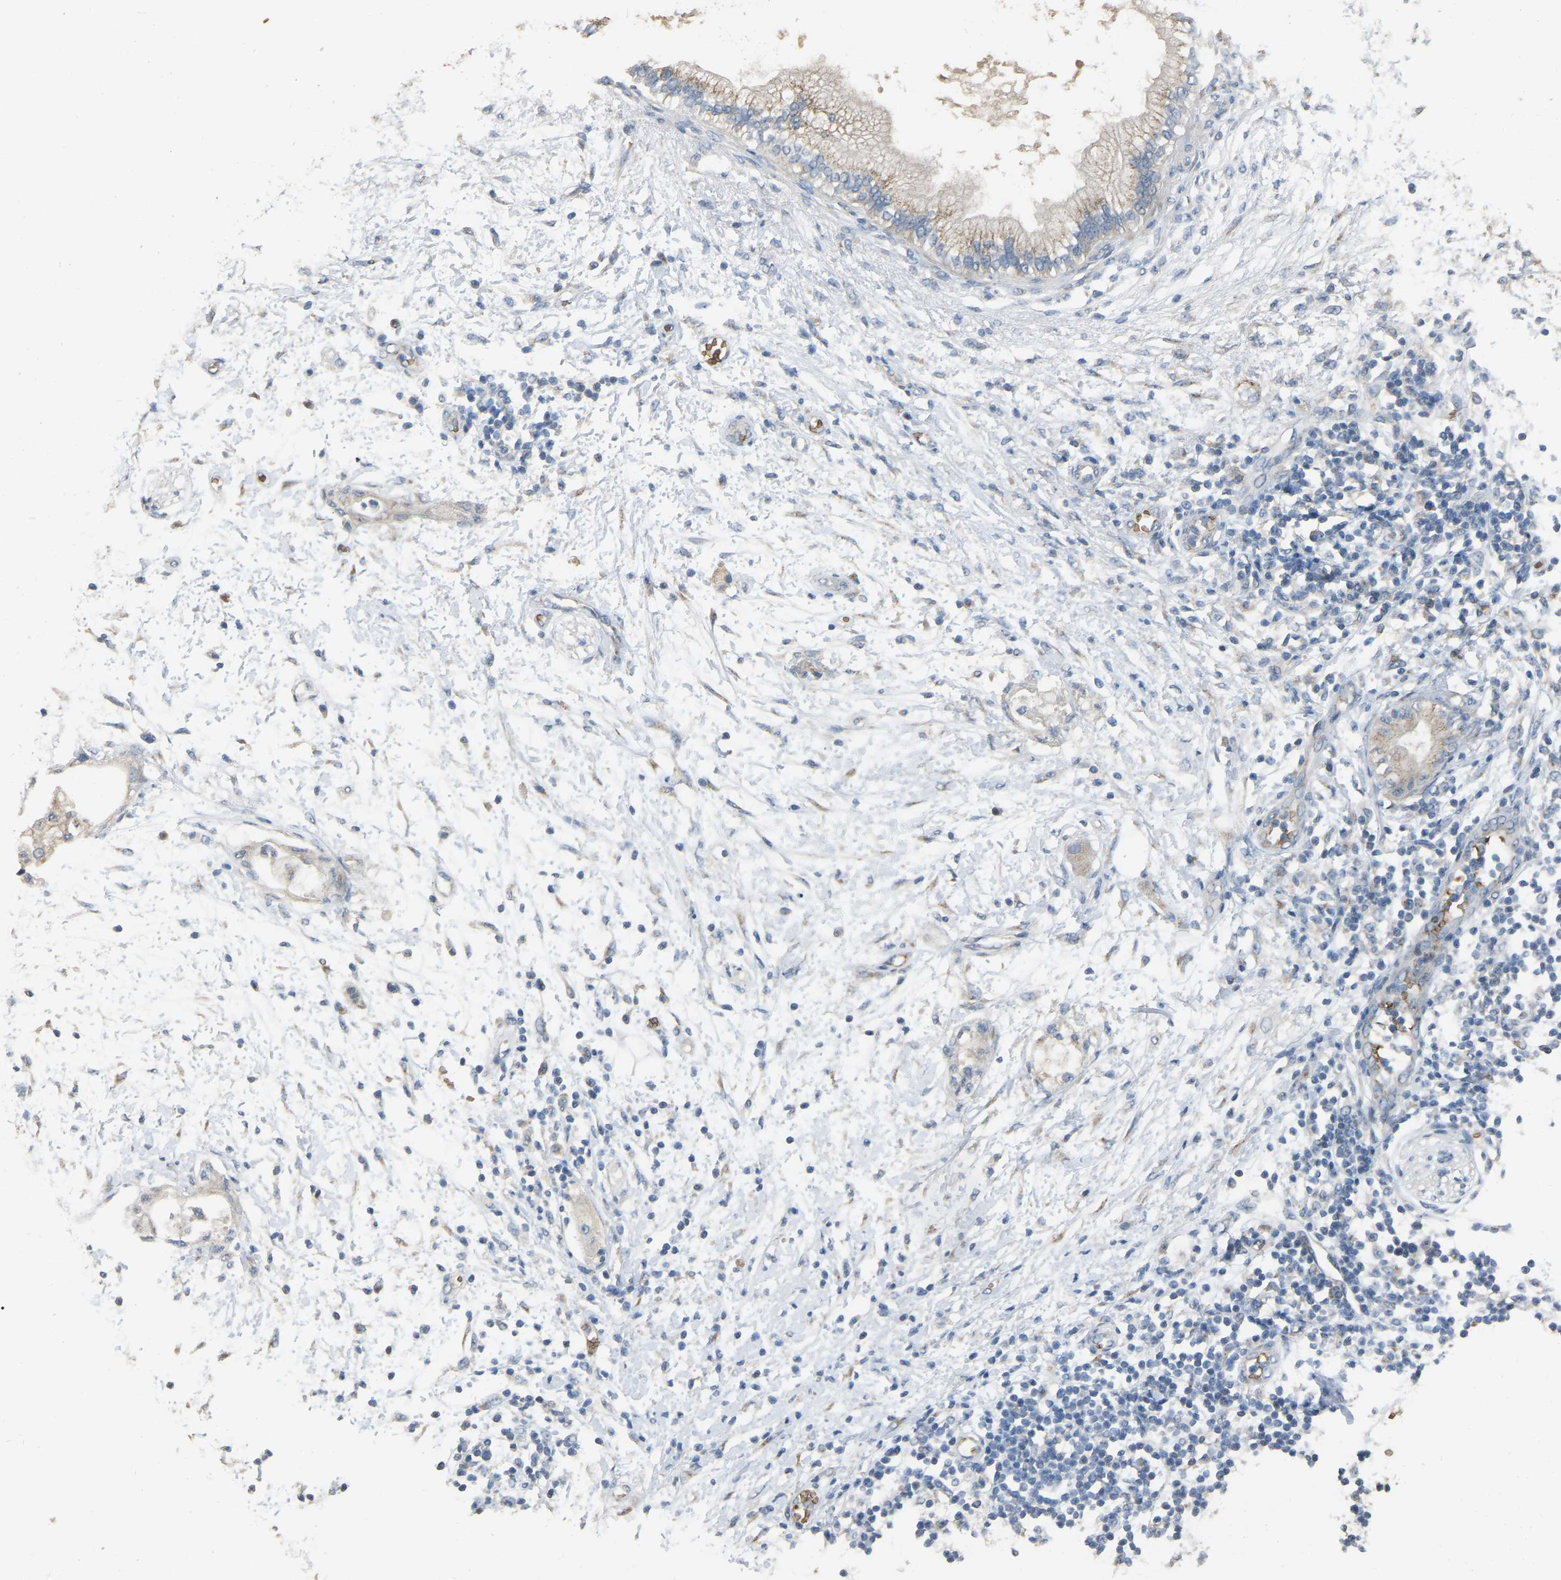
{"staining": {"intensity": "weak", "quantity": ">75%", "location": "cytoplasmic/membranous"}, "tissue": "adipose tissue", "cell_type": "Adipocytes", "image_type": "normal", "snomed": [{"axis": "morphology", "description": "Normal tissue, NOS"}, {"axis": "morphology", "description": "Adenocarcinoma, NOS"}, {"axis": "topography", "description": "Duodenum"}, {"axis": "topography", "description": "Peripheral nerve tissue"}], "caption": "This micrograph reveals benign adipose tissue stained with IHC to label a protein in brown. The cytoplasmic/membranous of adipocytes show weak positivity for the protein. Nuclei are counter-stained blue.", "gene": "CFAP298", "patient": {"sex": "female", "age": 60}}